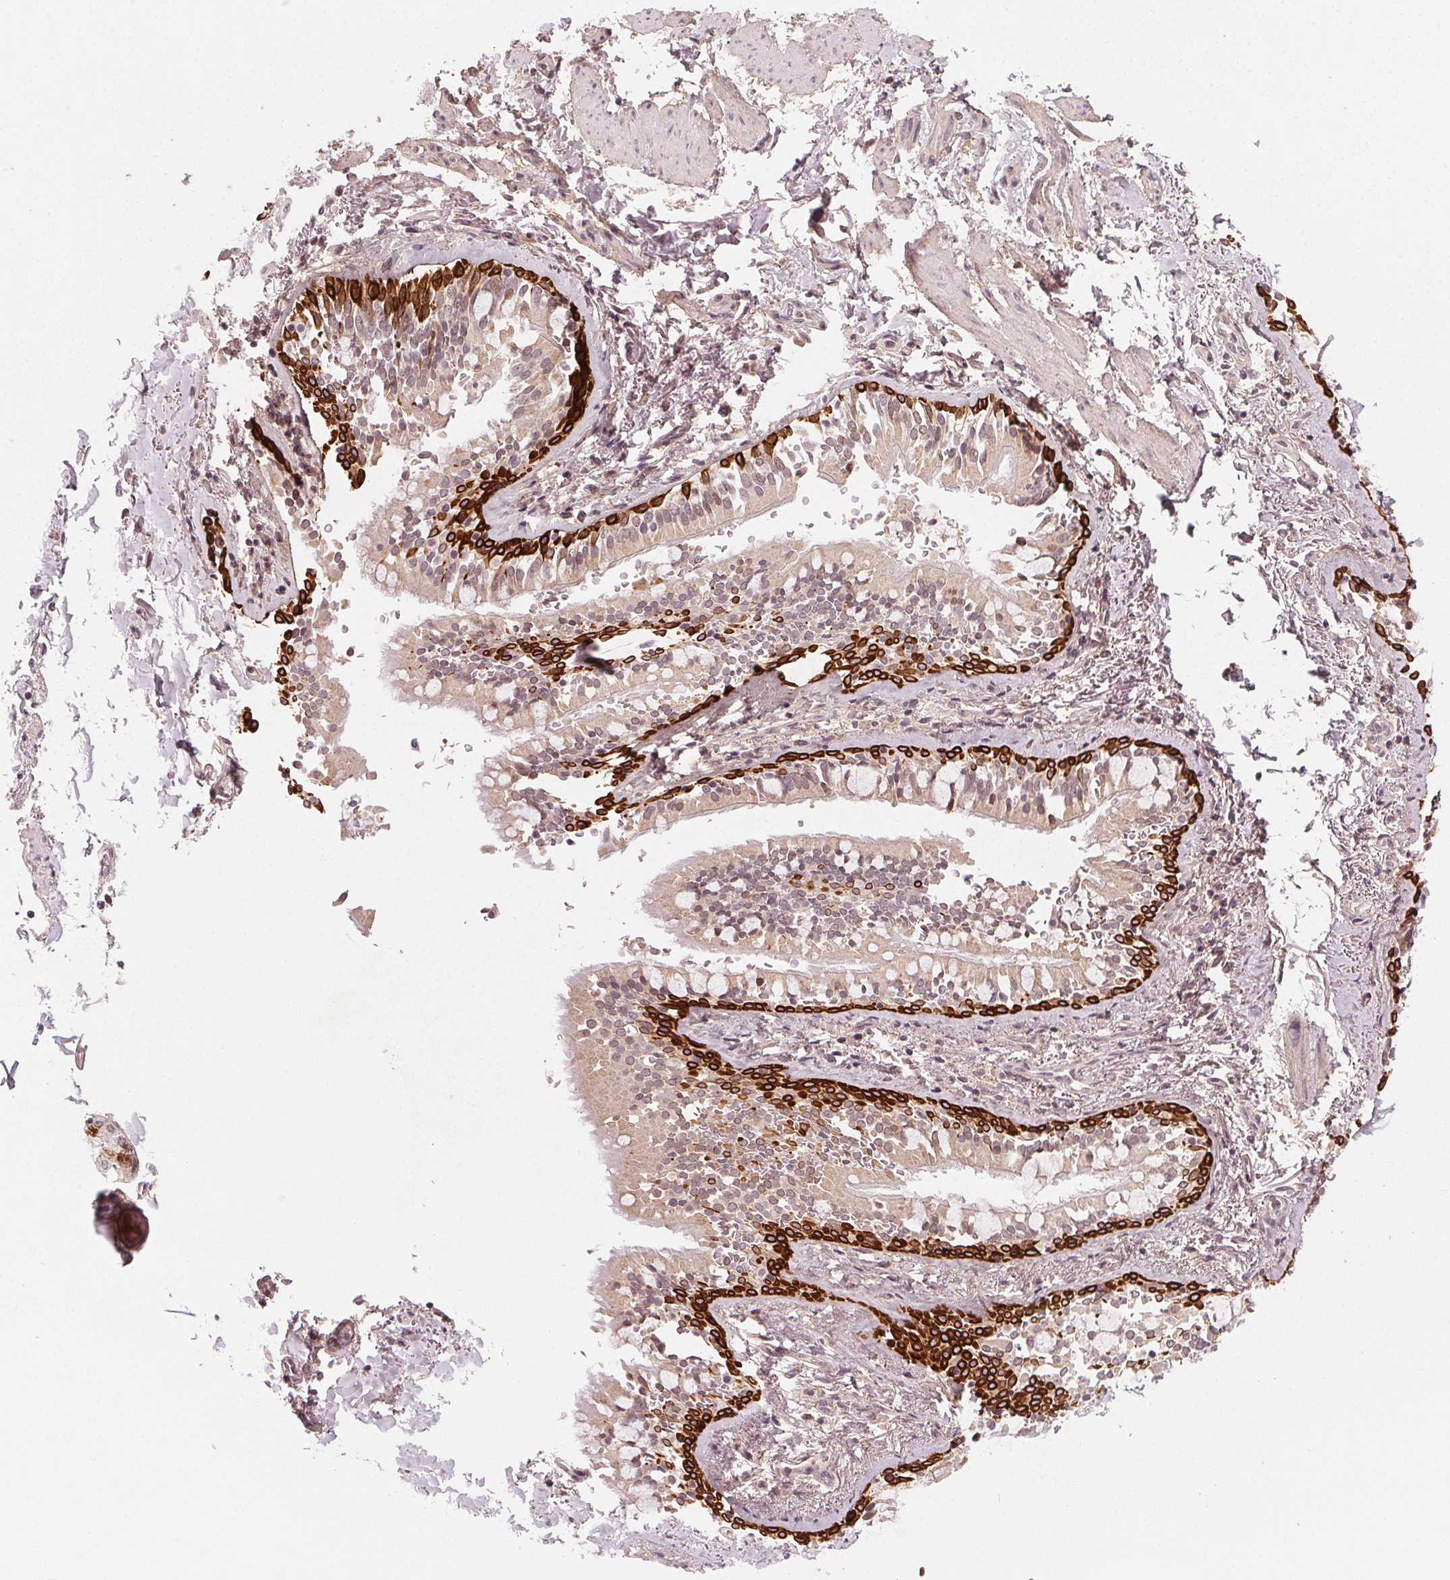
{"staining": {"intensity": "negative", "quantity": "none", "location": "none"}, "tissue": "adipose tissue", "cell_type": "Adipocytes", "image_type": "normal", "snomed": [{"axis": "morphology", "description": "Normal tissue, NOS"}, {"axis": "topography", "description": "Cartilage tissue"}, {"axis": "topography", "description": "Bronchus"}, {"axis": "topography", "description": "Peripheral nerve tissue"}], "caption": "Immunohistochemistry (IHC) of normal adipose tissue exhibits no expression in adipocytes.", "gene": "TUB", "patient": {"sex": "male", "age": 67}}